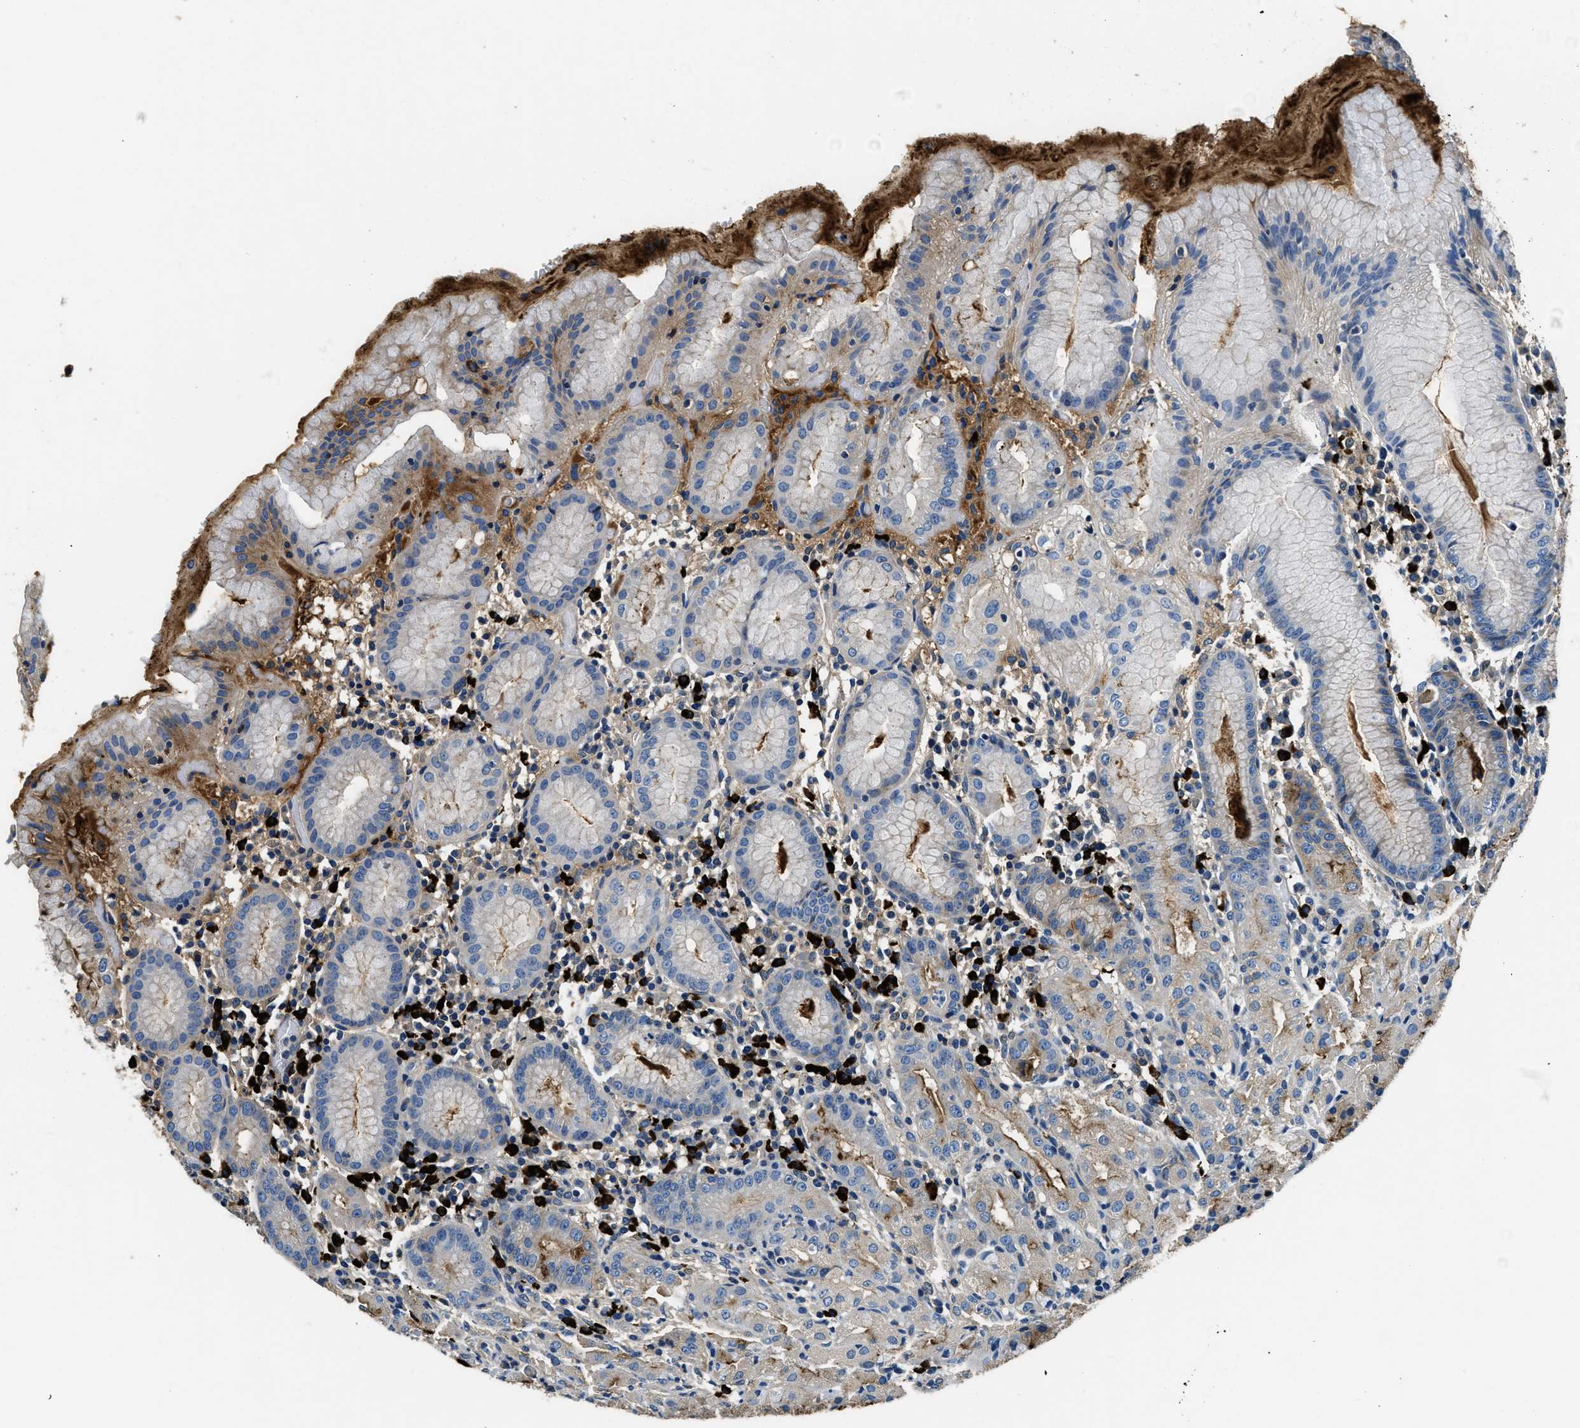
{"staining": {"intensity": "weak", "quantity": "<25%", "location": "cytoplasmic/membranous"}, "tissue": "stomach", "cell_type": "Glandular cells", "image_type": "normal", "snomed": [{"axis": "morphology", "description": "Normal tissue, NOS"}, {"axis": "topography", "description": "Stomach"}, {"axis": "topography", "description": "Stomach, lower"}], "caption": "This is a image of immunohistochemistry staining of benign stomach, which shows no positivity in glandular cells. (Brightfield microscopy of DAB (3,3'-diaminobenzidine) IHC at high magnification).", "gene": "TMEM186", "patient": {"sex": "female", "age": 75}}